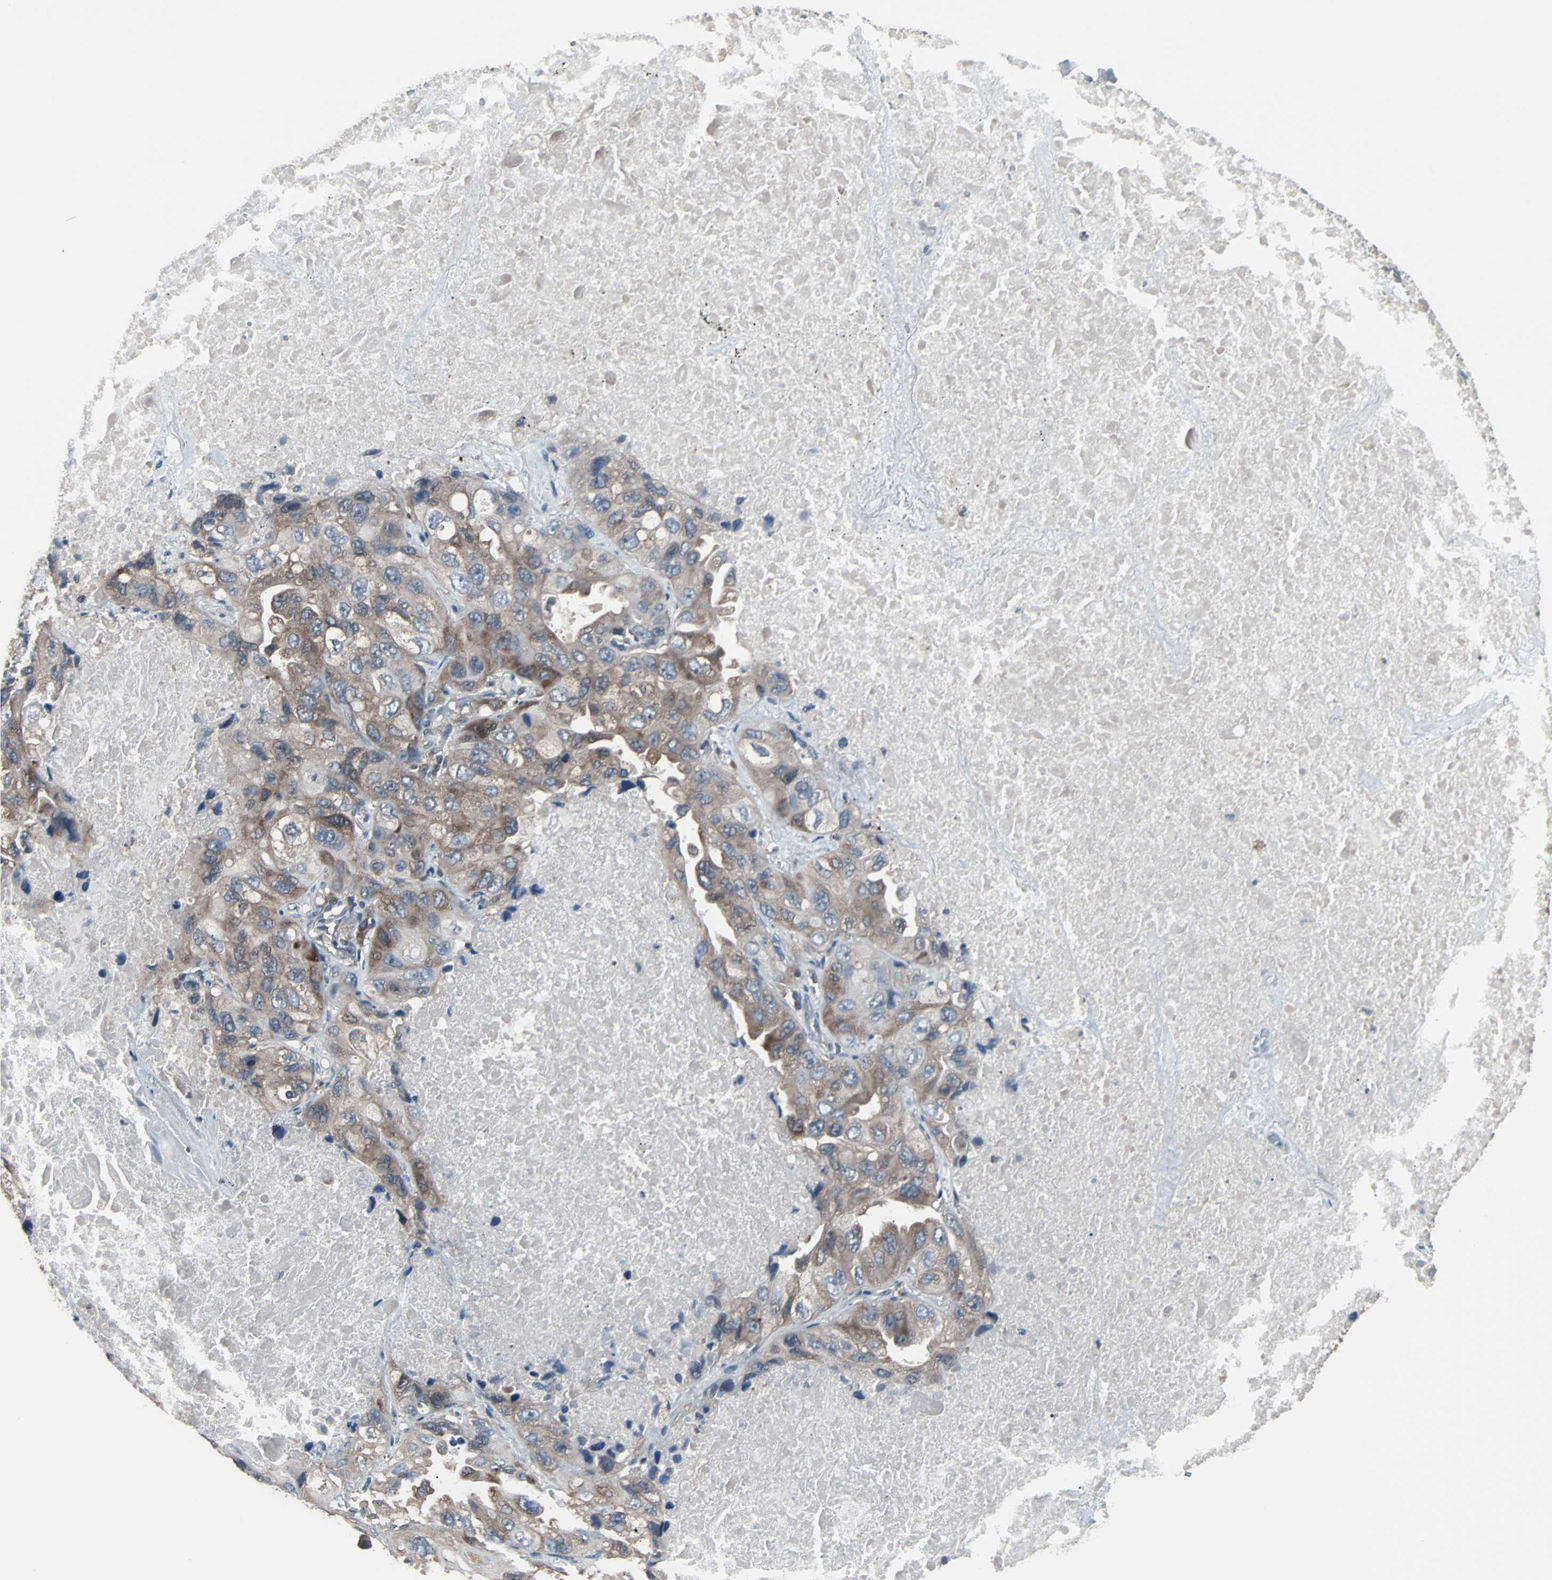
{"staining": {"intensity": "moderate", "quantity": ">75%", "location": "cytoplasmic/membranous"}, "tissue": "lung cancer", "cell_type": "Tumor cells", "image_type": "cancer", "snomed": [{"axis": "morphology", "description": "Squamous cell carcinoma, NOS"}, {"axis": "topography", "description": "Lung"}], "caption": "Immunohistochemical staining of human lung squamous cell carcinoma shows moderate cytoplasmic/membranous protein expression in approximately >75% of tumor cells.", "gene": "PAK1", "patient": {"sex": "female", "age": 73}}